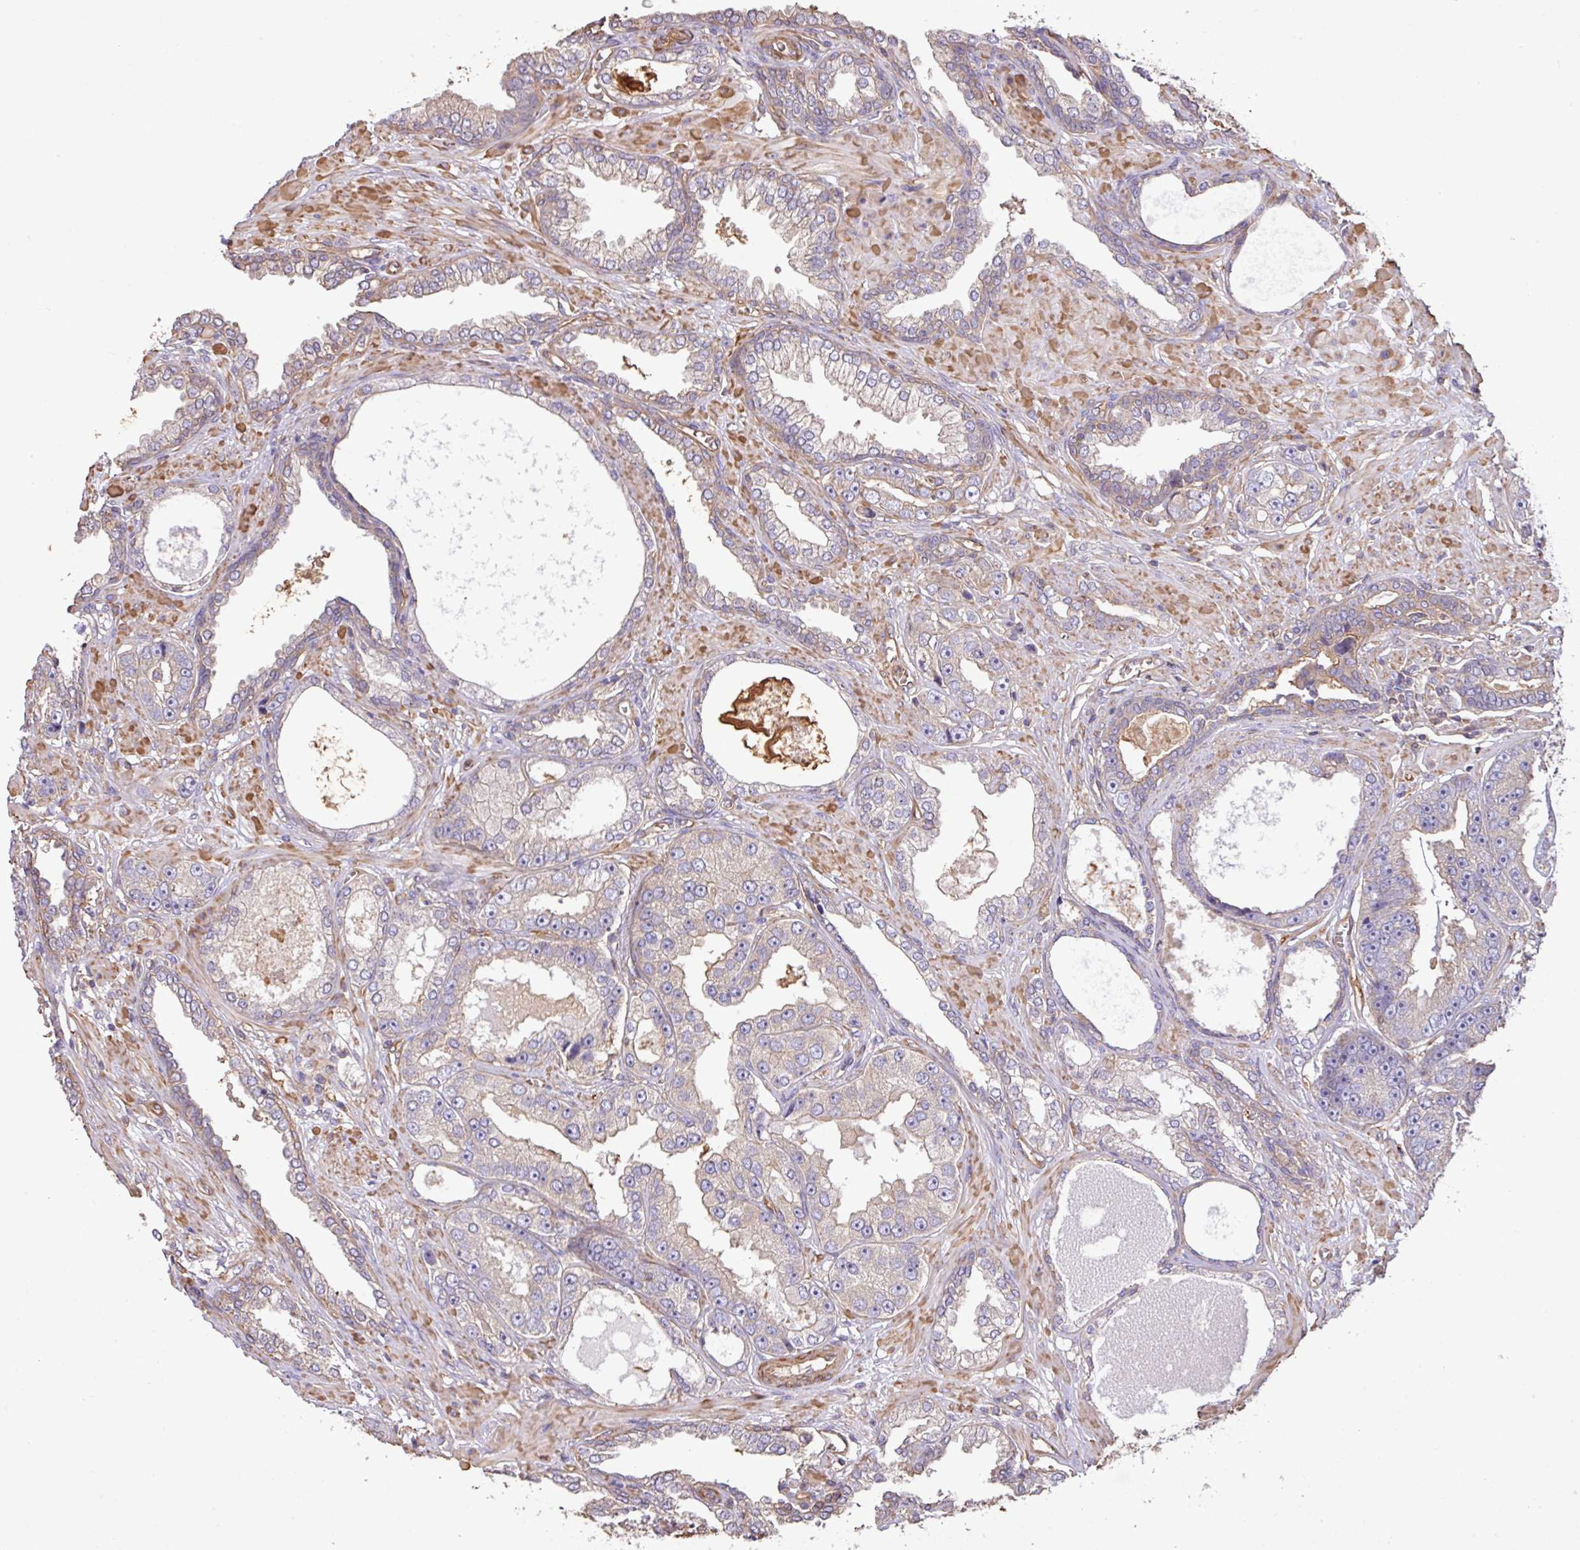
{"staining": {"intensity": "negative", "quantity": "none", "location": "none"}, "tissue": "prostate cancer", "cell_type": "Tumor cells", "image_type": "cancer", "snomed": [{"axis": "morphology", "description": "Adenocarcinoma, High grade"}, {"axis": "topography", "description": "Prostate"}], "caption": "The photomicrograph exhibits no staining of tumor cells in prostate cancer.", "gene": "CALML4", "patient": {"sex": "male", "age": 71}}